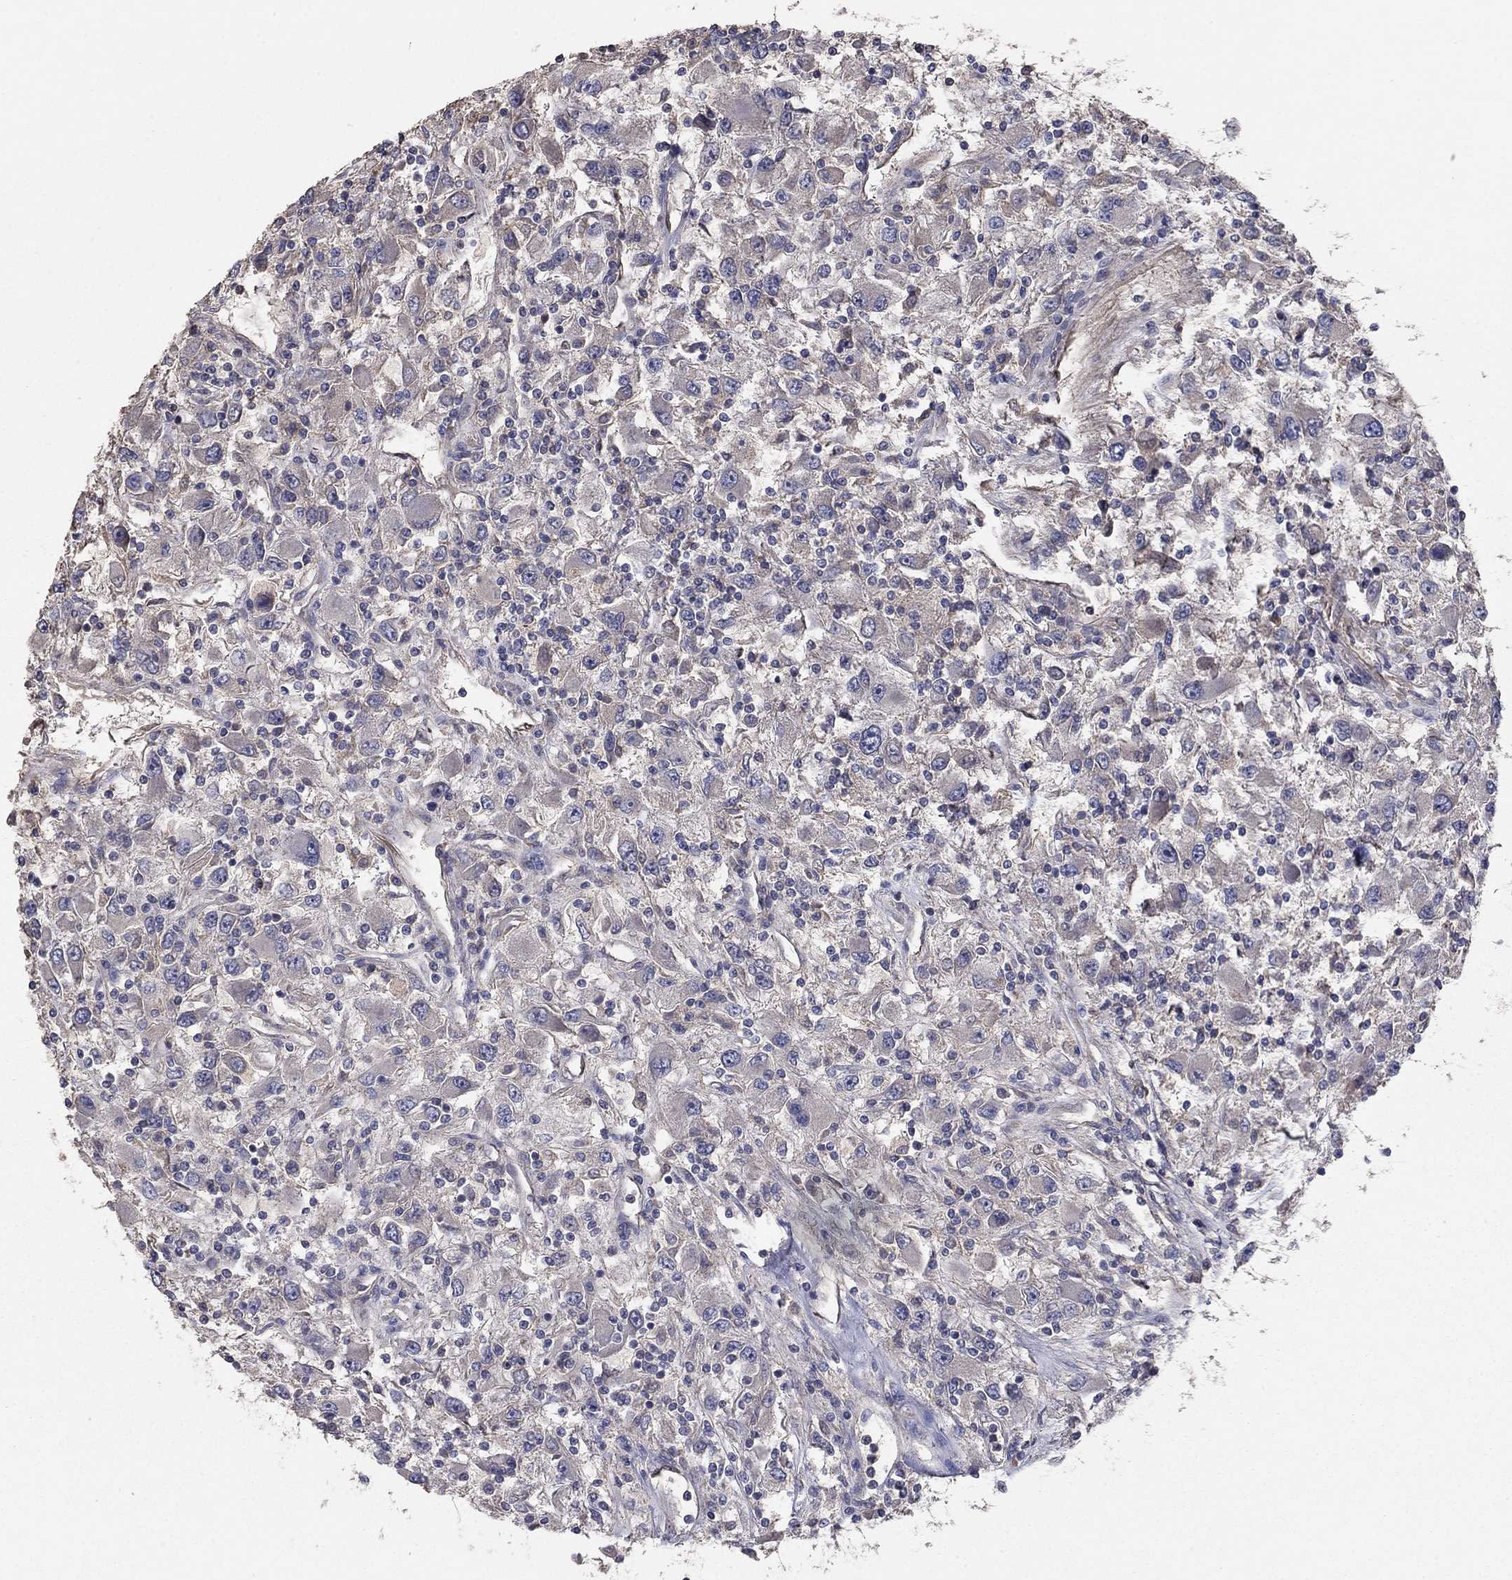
{"staining": {"intensity": "negative", "quantity": "none", "location": "none"}, "tissue": "renal cancer", "cell_type": "Tumor cells", "image_type": "cancer", "snomed": [{"axis": "morphology", "description": "Adenocarcinoma, NOS"}, {"axis": "topography", "description": "Kidney"}], "caption": "Tumor cells show no significant expression in renal adenocarcinoma. (DAB (3,3'-diaminobenzidine) immunohistochemistry, high magnification).", "gene": "FLT4", "patient": {"sex": "female", "age": 67}}